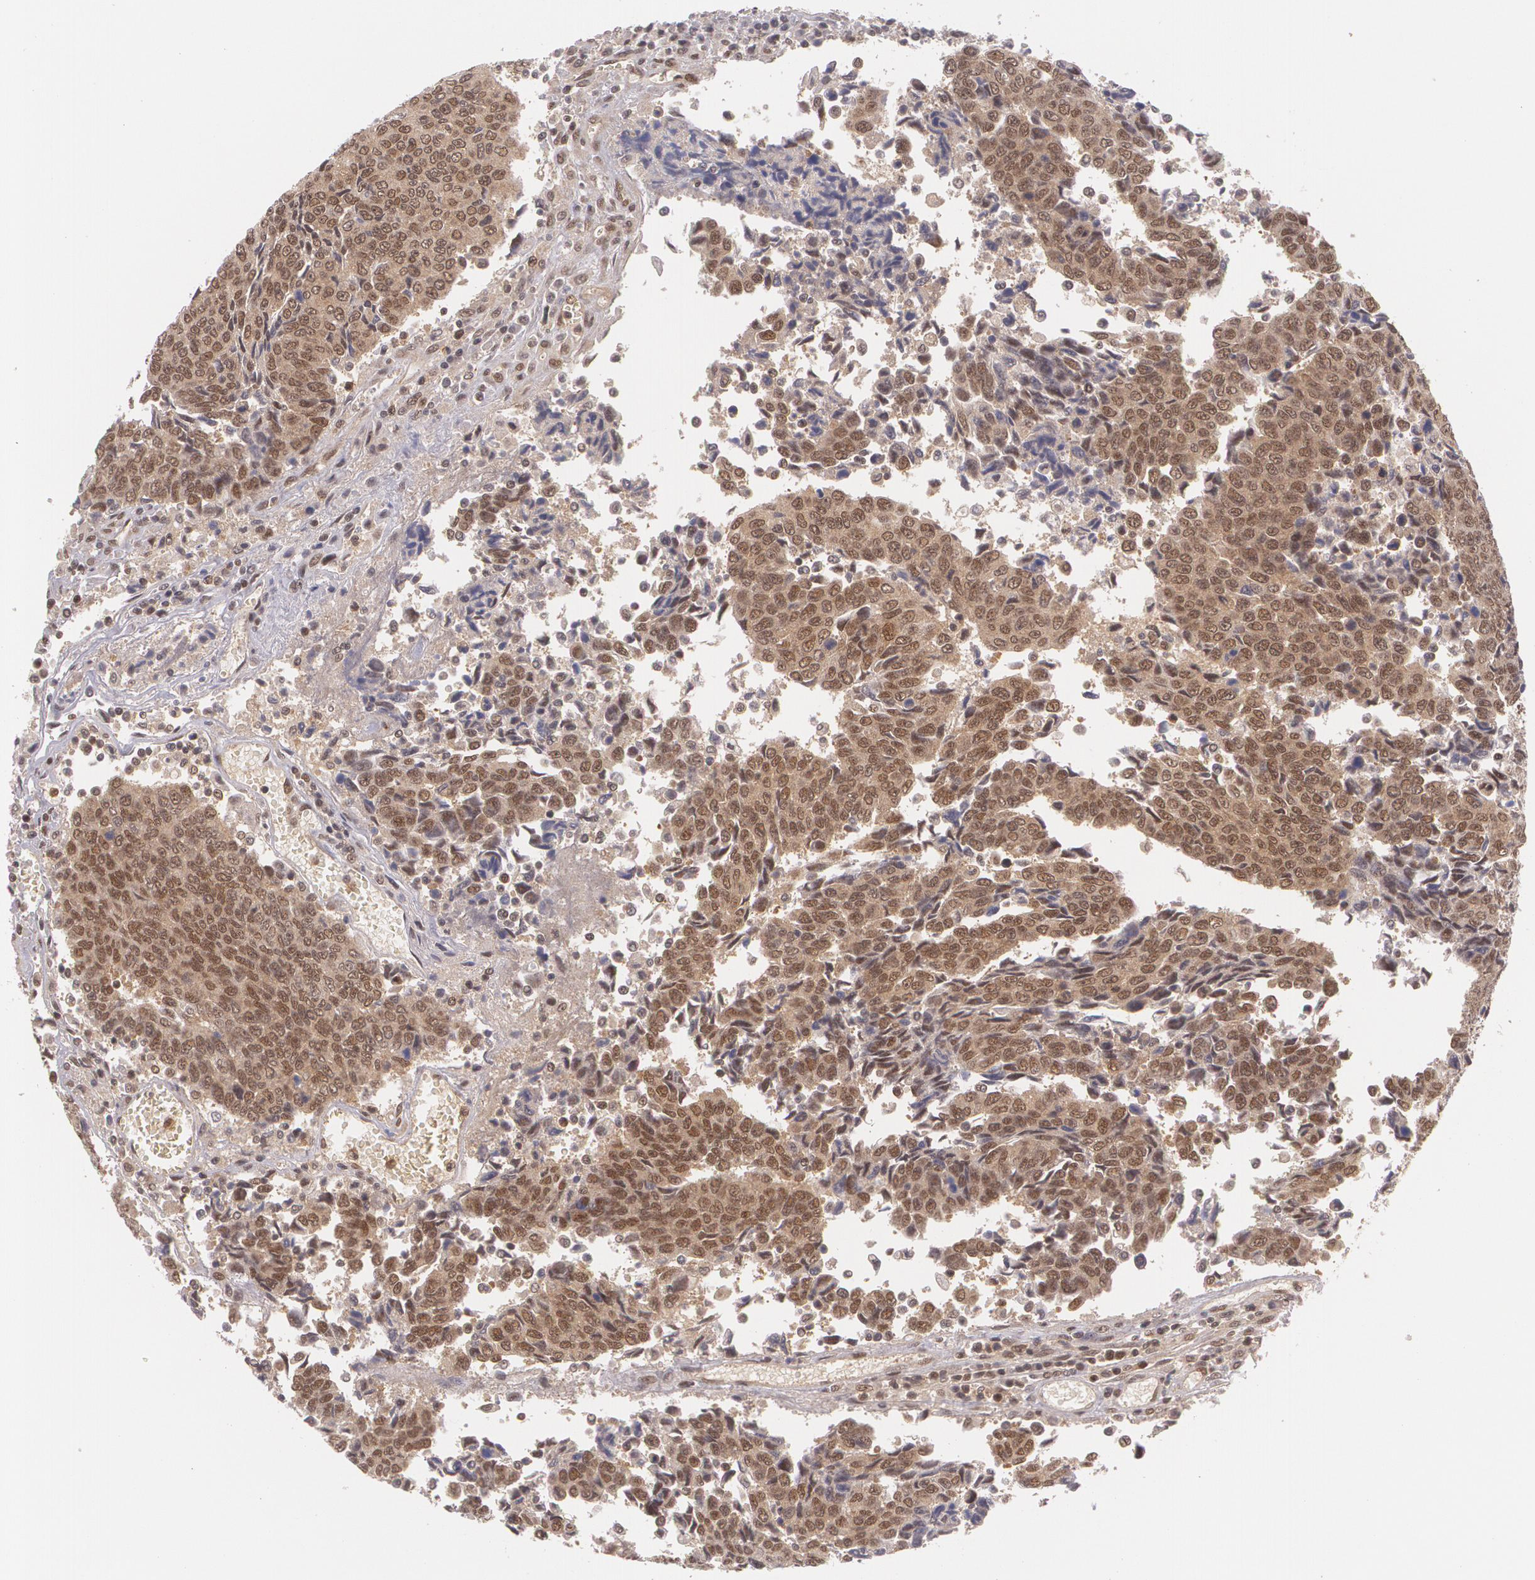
{"staining": {"intensity": "moderate", "quantity": ">75%", "location": "cytoplasmic/membranous,nuclear"}, "tissue": "urothelial cancer", "cell_type": "Tumor cells", "image_type": "cancer", "snomed": [{"axis": "morphology", "description": "Urothelial carcinoma, High grade"}, {"axis": "topography", "description": "Urinary bladder"}], "caption": "Urothelial carcinoma (high-grade) tissue shows moderate cytoplasmic/membranous and nuclear staining in approximately >75% of tumor cells", "gene": "CUL2", "patient": {"sex": "male", "age": 86}}